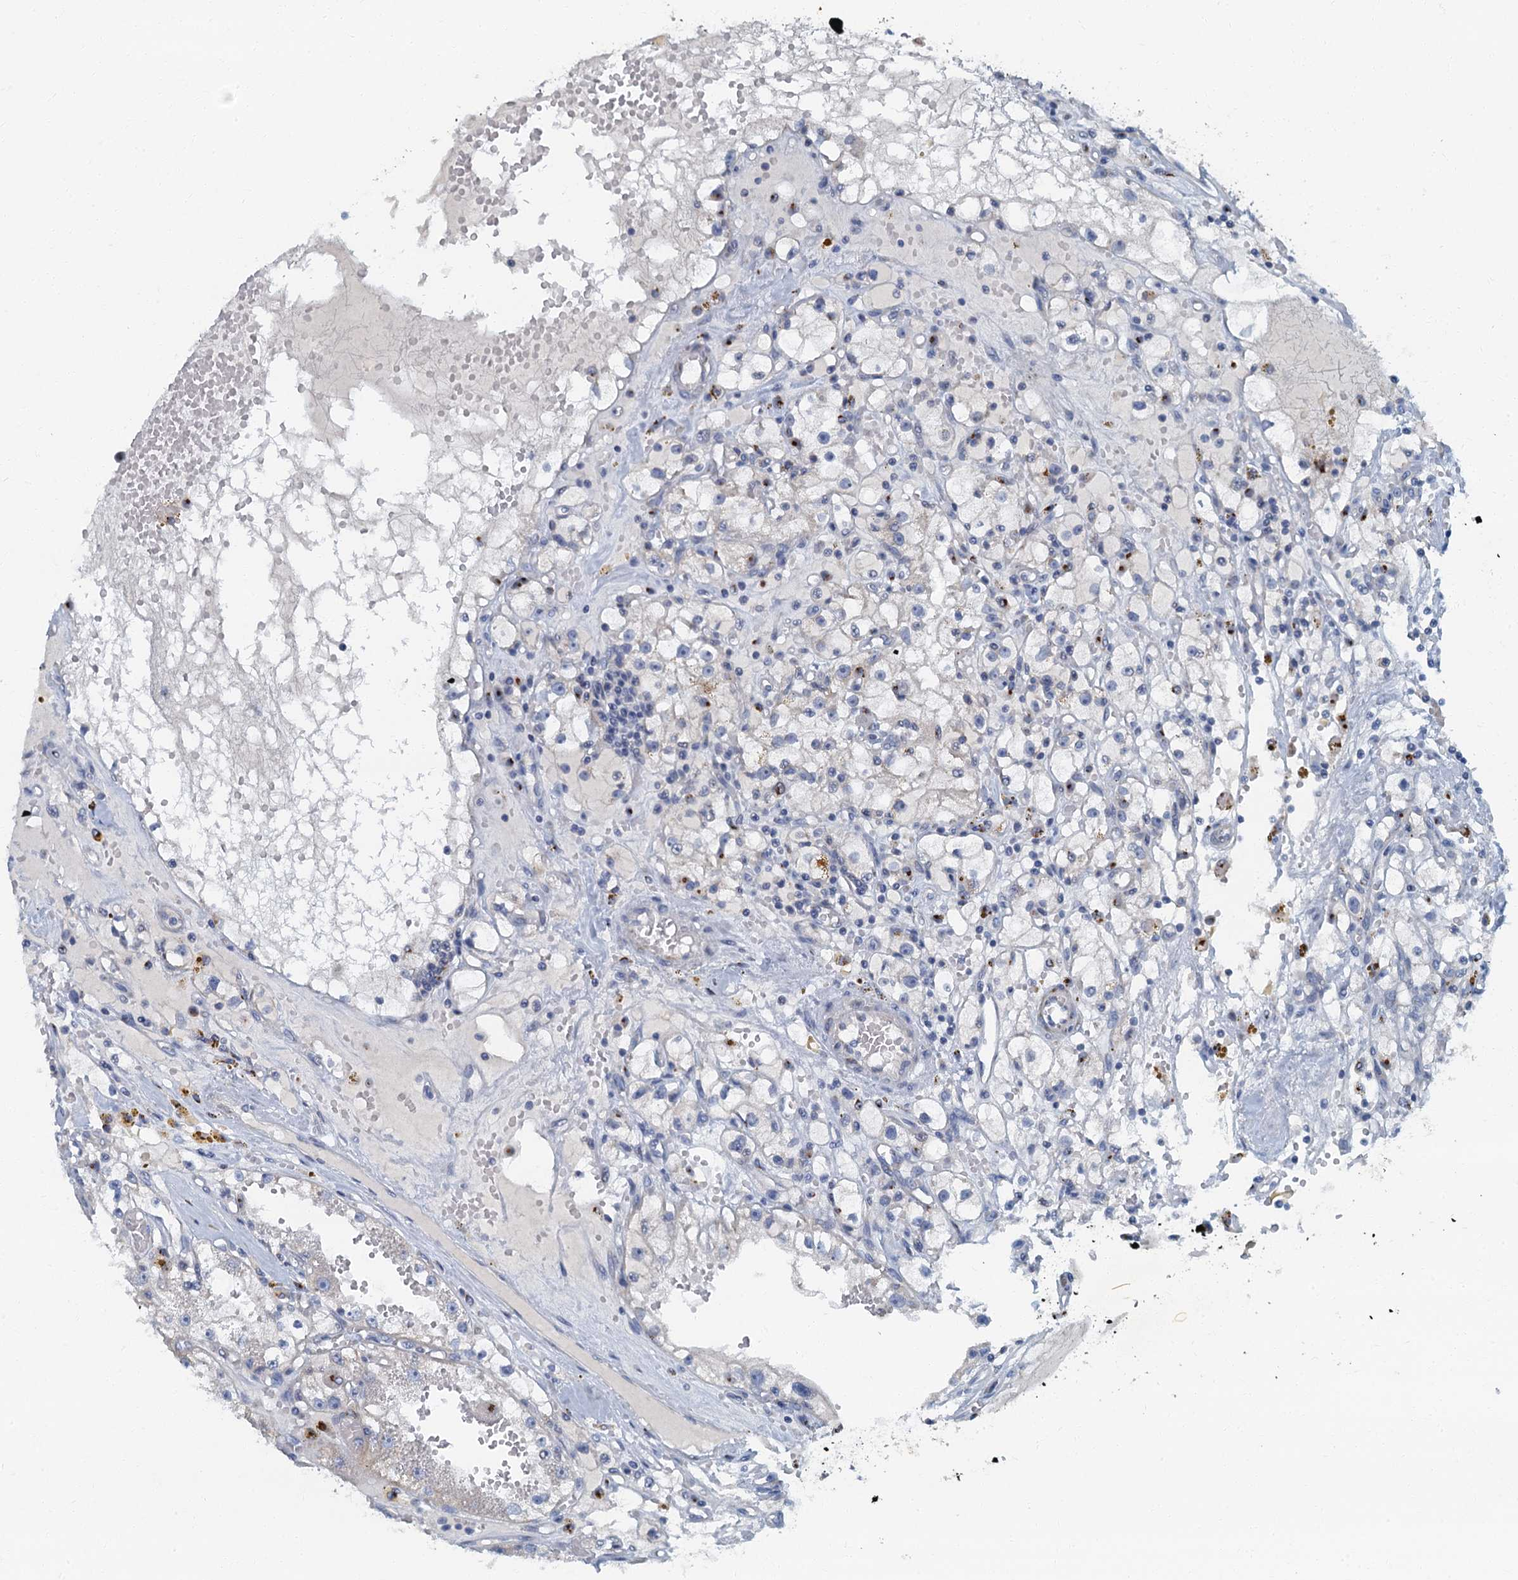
{"staining": {"intensity": "negative", "quantity": "none", "location": "none"}, "tissue": "renal cancer", "cell_type": "Tumor cells", "image_type": "cancer", "snomed": [{"axis": "morphology", "description": "Adenocarcinoma, NOS"}, {"axis": "topography", "description": "Kidney"}], "caption": "This is an immunohistochemistry photomicrograph of human adenocarcinoma (renal). There is no positivity in tumor cells.", "gene": "LYPD3", "patient": {"sex": "male", "age": 56}}